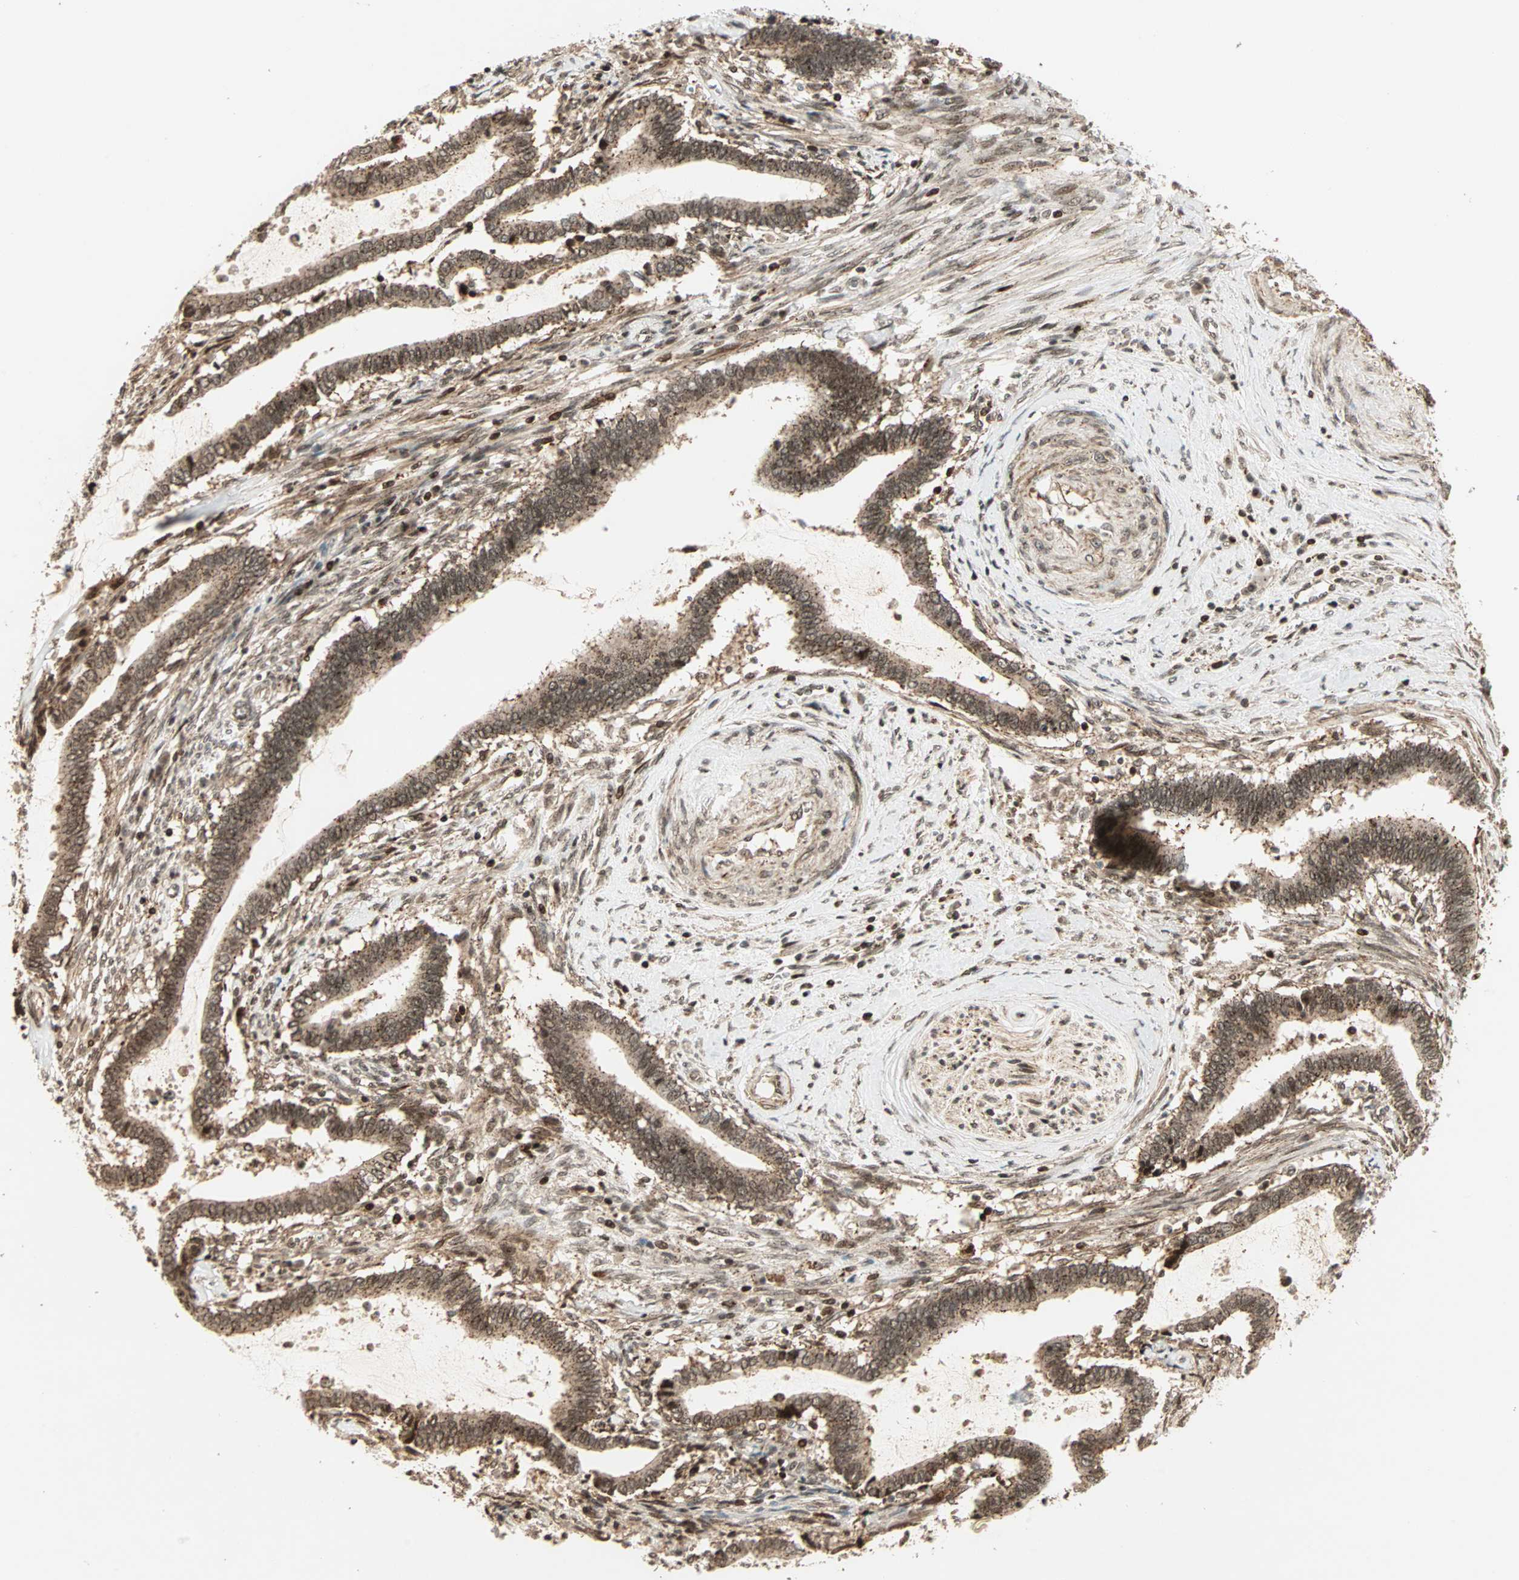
{"staining": {"intensity": "strong", "quantity": ">75%", "location": "cytoplasmic/membranous,nuclear"}, "tissue": "cervical cancer", "cell_type": "Tumor cells", "image_type": "cancer", "snomed": [{"axis": "morphology", "description": "Adenocarcinoma, NOS"}, {"axis": "topography", "description": "Cervix"}], "caption": "This is a histology image of IHC staining of cervical cancer, which shows strong staining in the cytoplasmic/membranous and nuclear of tumor cells.", "gene": "ZBED9", "patient": {"sex": "female", "age": 44}}